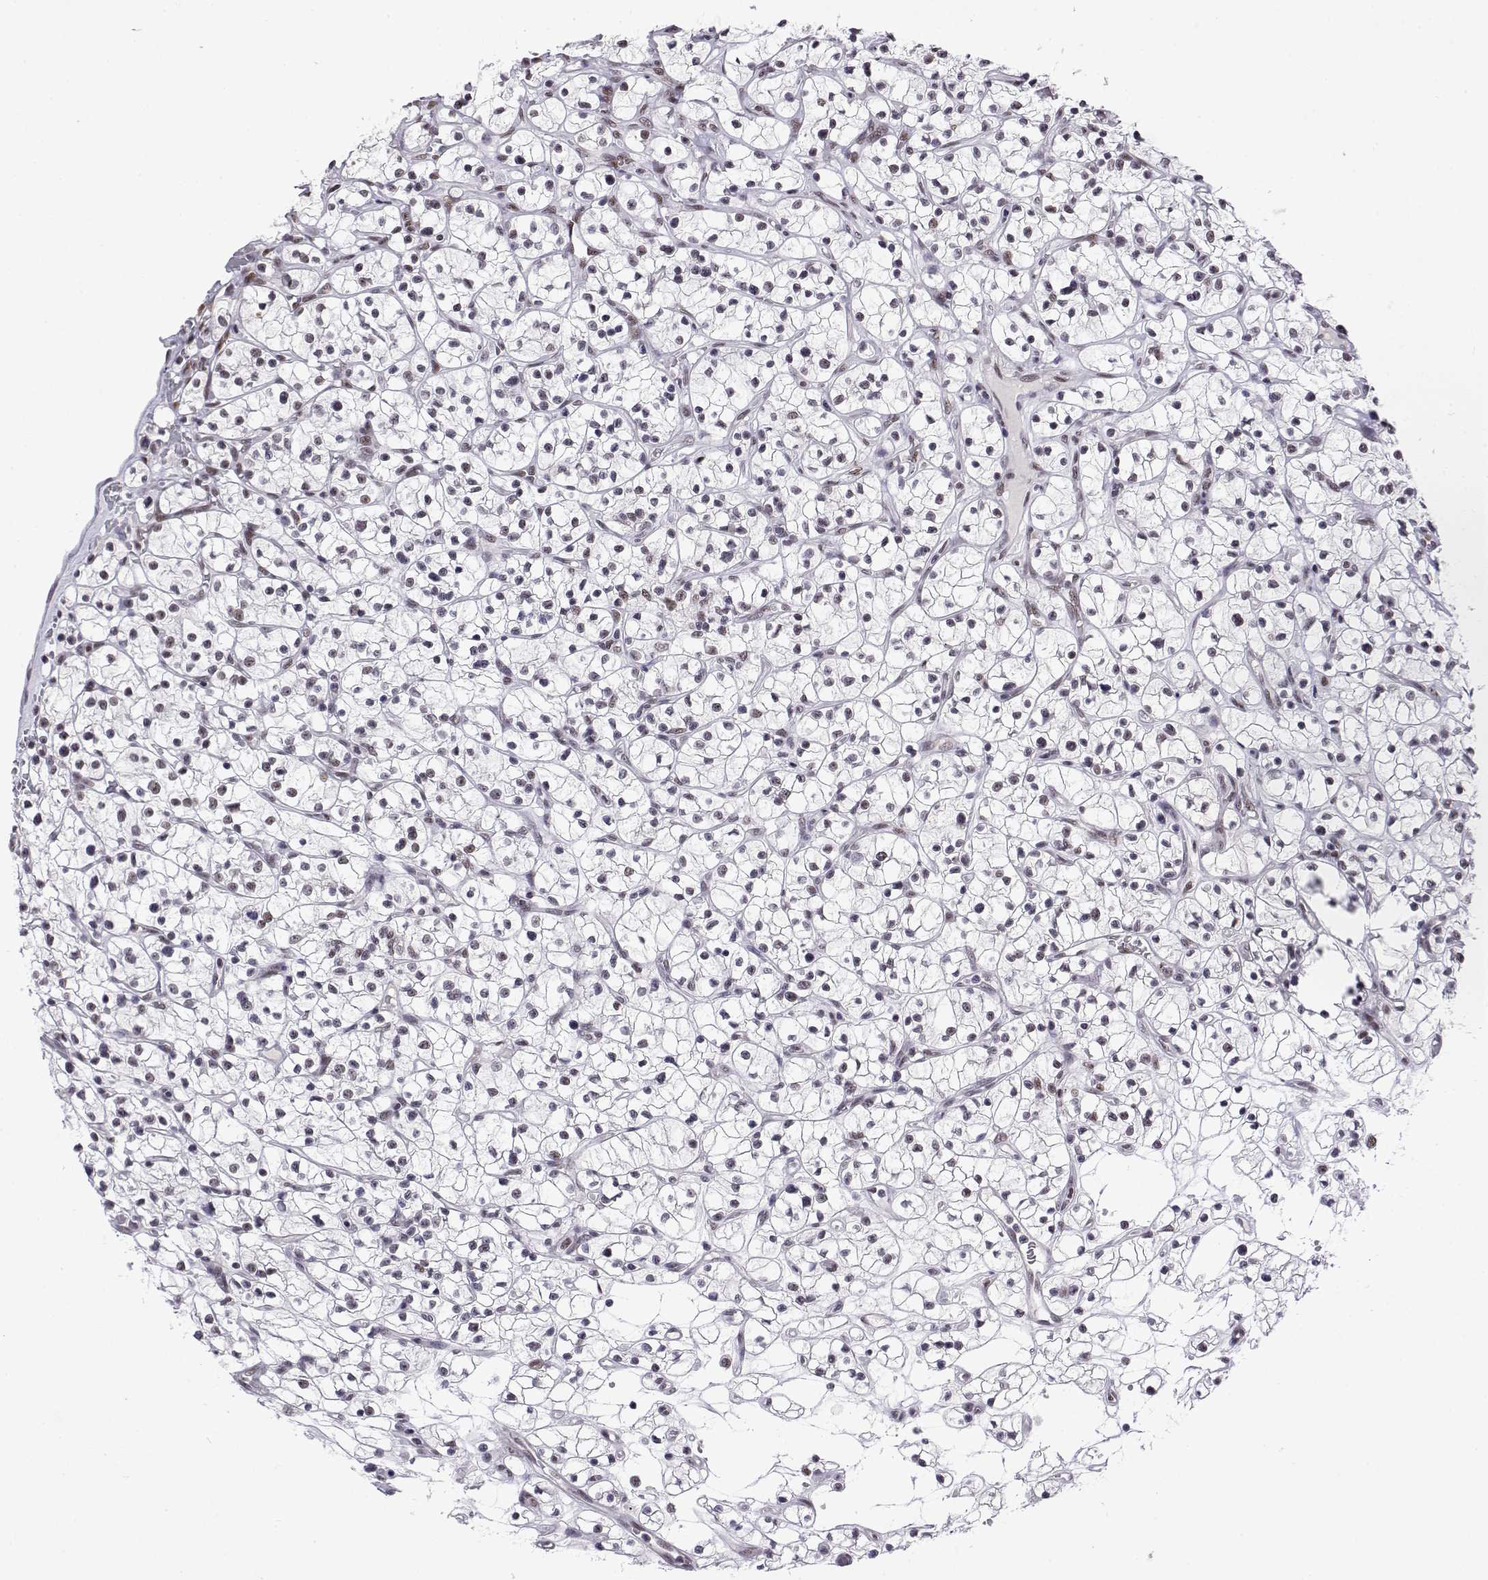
{"staining": {"intensity": "moderate", "quantity": "<25%", "location": "nuclear"}, "tissue": "renal cancer", "cell_type": "Tumor cells", "image_type": "cancer", "snomed": [{"axis": "morphology", "description": "Adenocarcinoma, NOS"}, {"axis": "topography", "description": "Kidney"}], "caption": "This image shows IHC staining of human renal cancer (adenocarcinoma), with low moderate nuclear staining in approximately <25% of tumor cells.", "gene": "POLDIP3", "patient": {"sex": "female", "age": 64}}